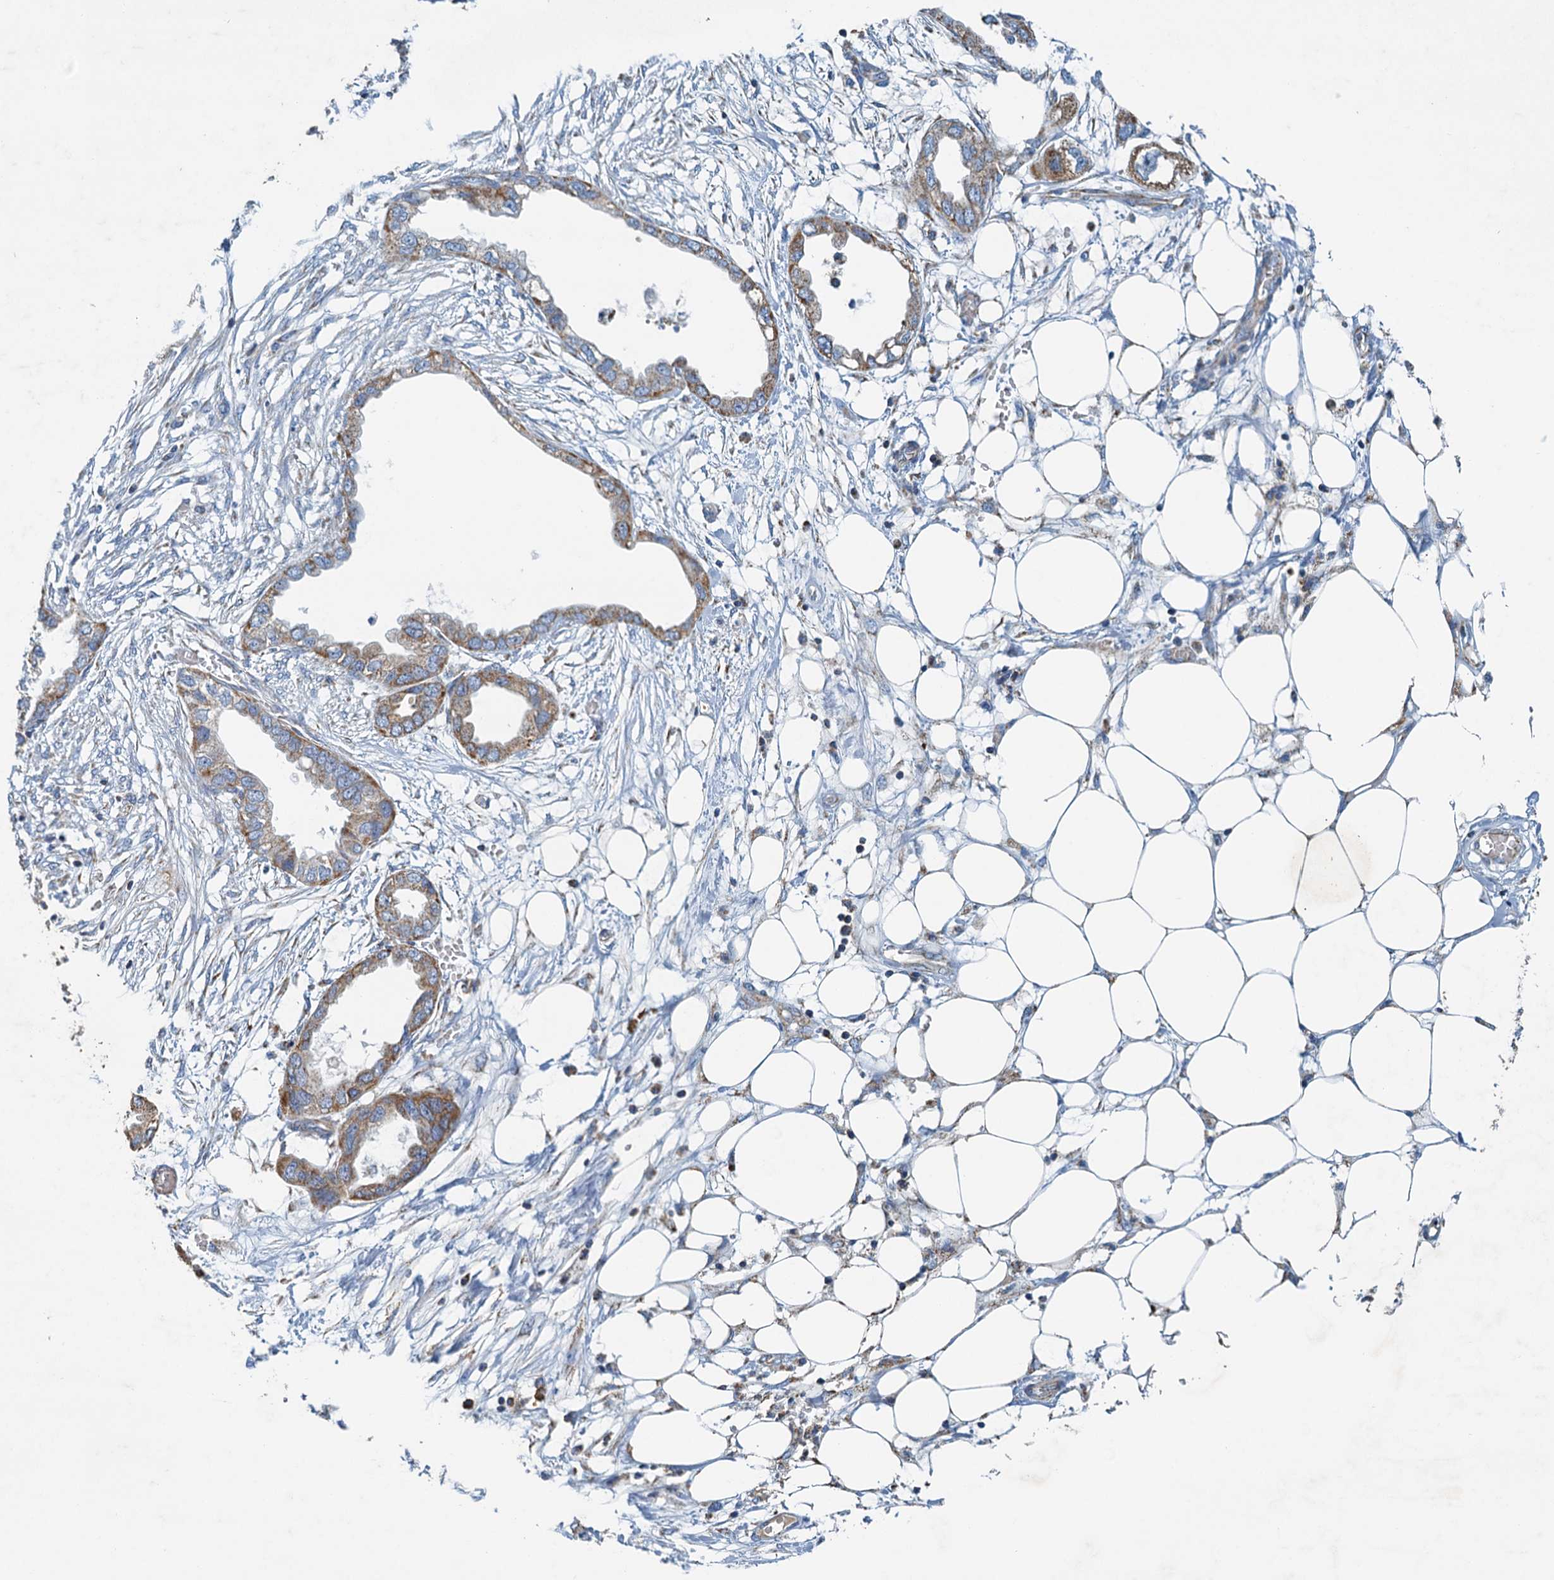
{"staining": {"intensity": "moderate", "quantity": "25%-75%", "location": "cytoplasmic/membranous"}, "tissue": "endometrial cancer", "cell_type": "Tumor cells", "image_type": "cancer", "snomed": [{"axis": "morphology", "description": "Adenocarcinoma, NOS"}, {"axis": "morphology", "description": "Adenocarcinoma, metastatic, NOS"}, {"axis": "topography", "description": "Adipose tissue"}, {"axis": "topography", "description": "Endometrium"}], "caption": "High-magnification brightfield microscopy of endometrial cancer stained with DAB (brown) and counterstained with hematoxylin (blue). tumor cells exhibit moderate cytoplasmic/membranous staining is present in approximately25%-75% of cells.", "gene": "POC1A", "patient": {"sex": "female", "age": 67}}